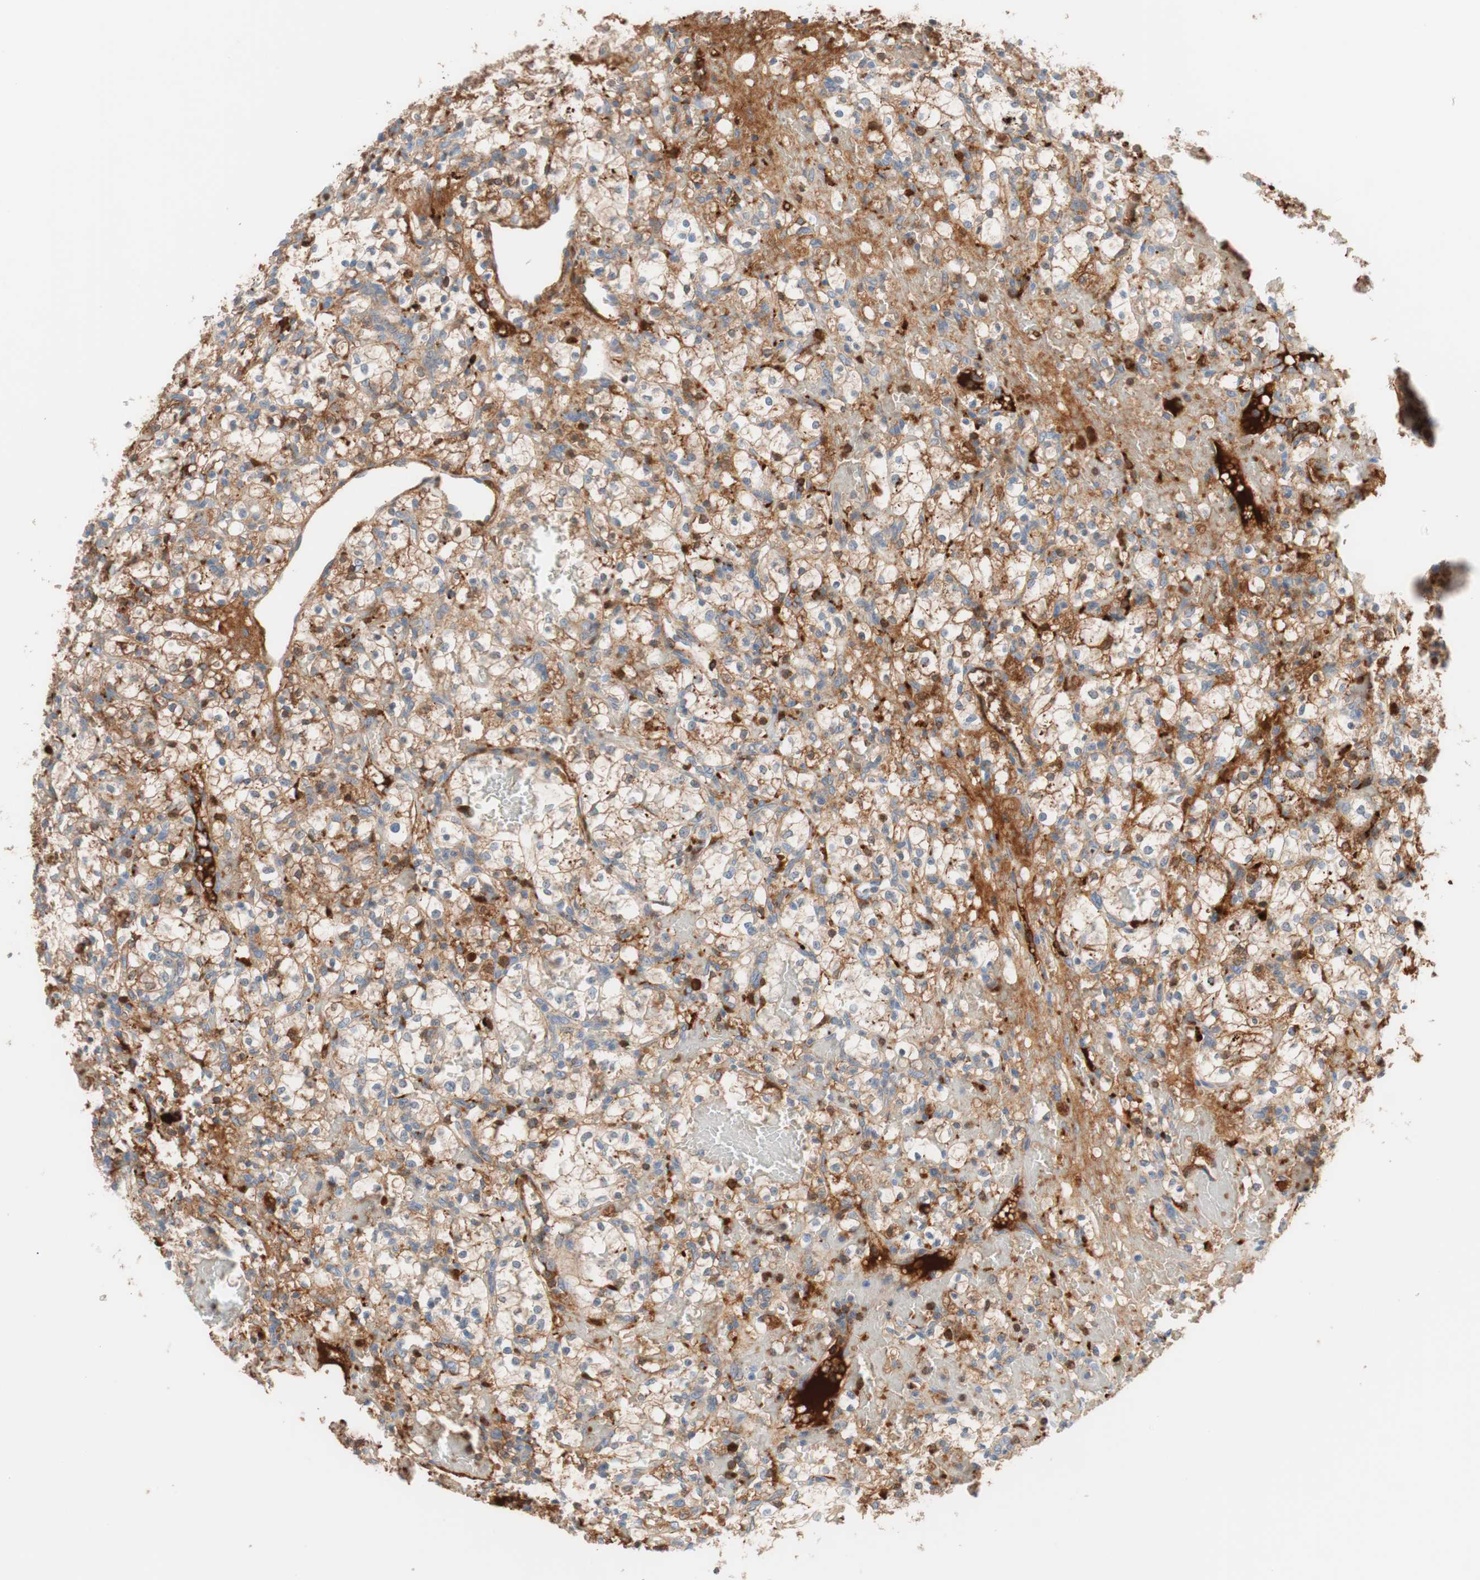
{"staining": {"intensity": "moderate", "quantity": ">75%", "location": "cytoplasmic/membranous"}, "tissue": "renal cancer", "cell_type": "Tumor cells", "image_type": "cancer", "snomed": [{"axis": "morphology", "description": "Adenocarcinoma, NOS"}, {"axis": "topography", "description": "Kidney"}], "caption": "Immunohistochemical staining of human adenocarcinoma (renal) demonstrates medium levels of moderate cytoplasmic/membranous expression in about >75% of tumor cells.", "gene": "RBP4", "patient": {"sex": "female", "age": 60}}